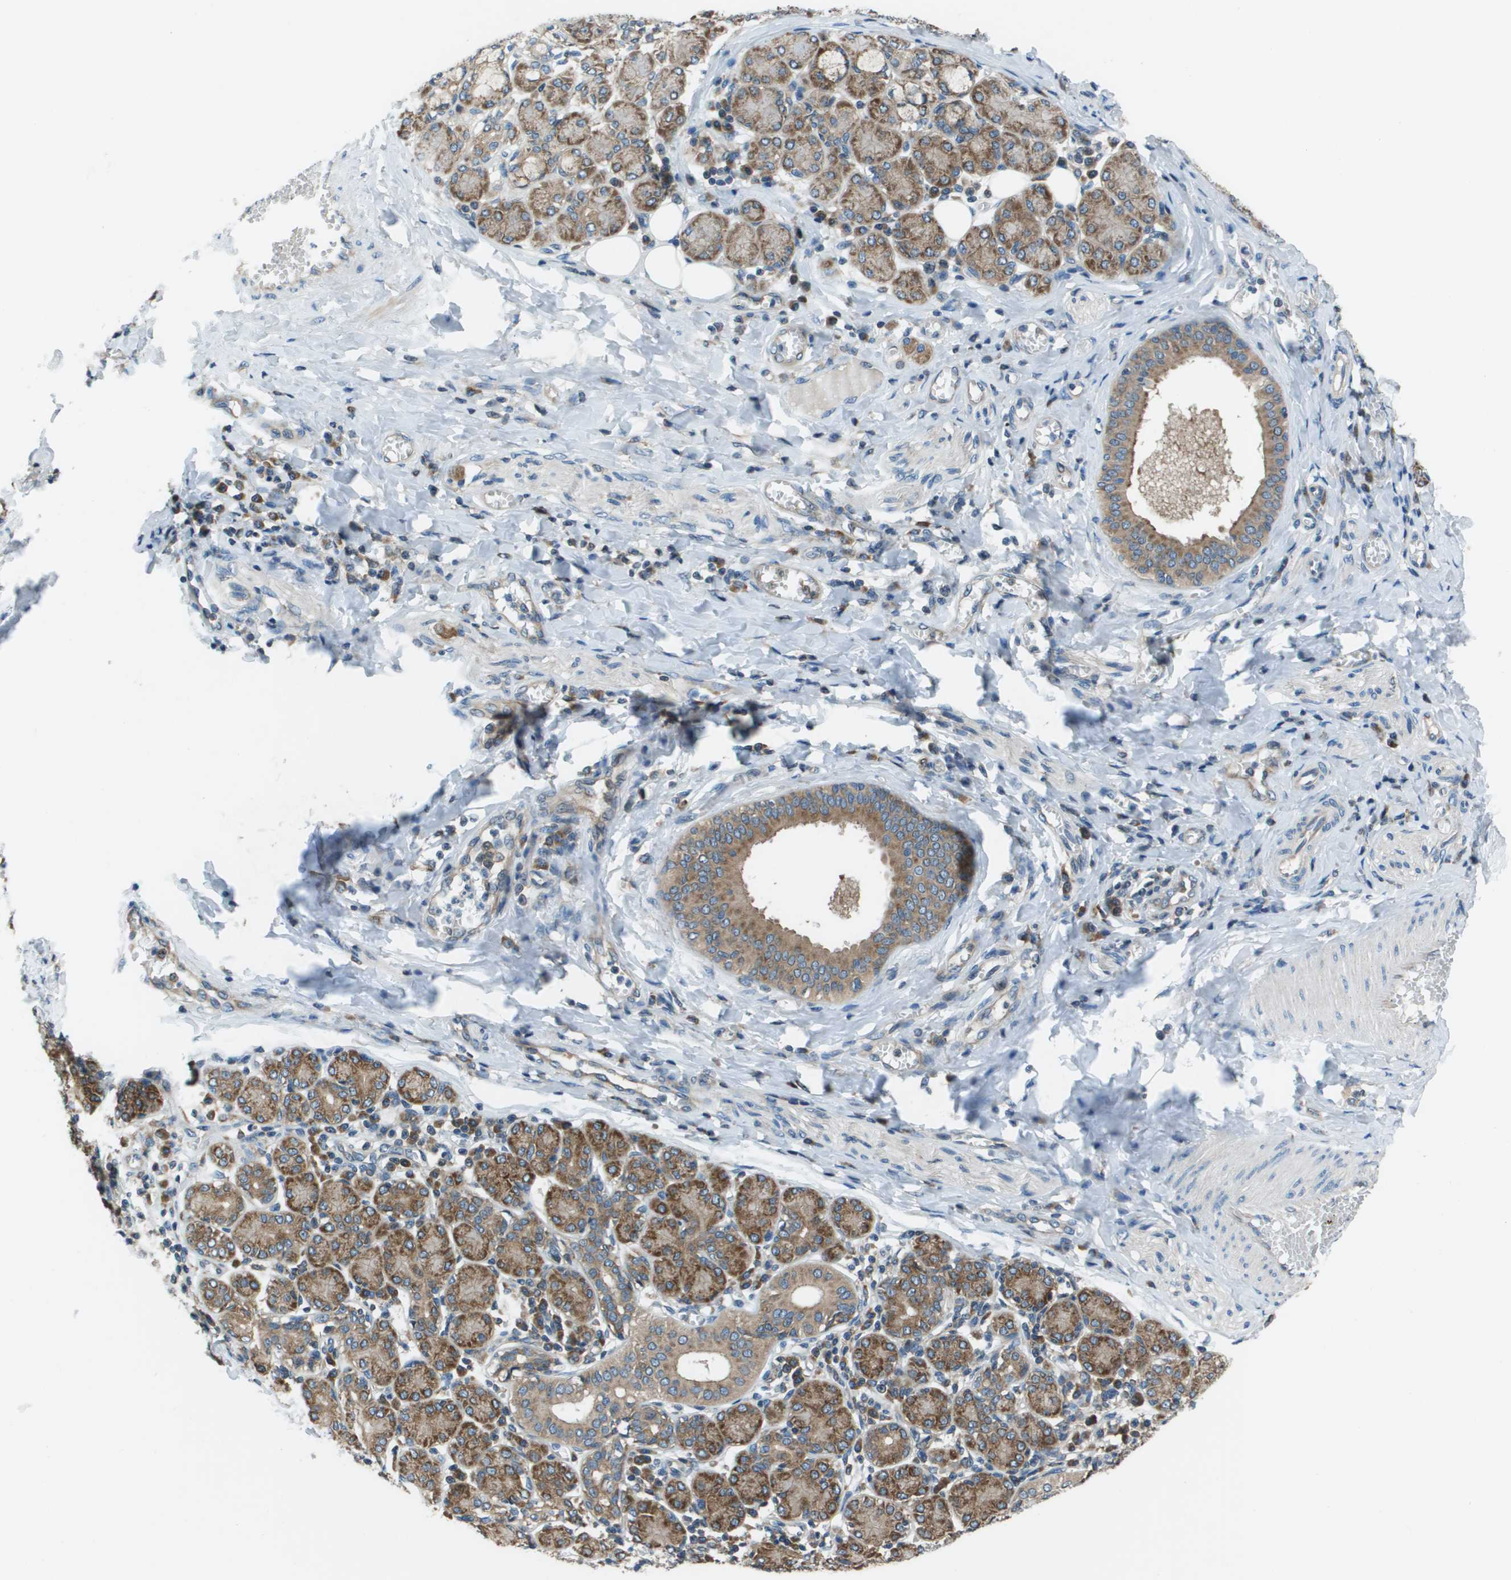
{"staining": {"intensity": "strong", "quantity": "25%-75%", "location": "cytoplasmic/membranous"}, "tissue": "salivary gland", "cell_type": "Glandular cells", "image_type": "normal", "snomed": [{"axis": "morphology", "description": "Normal tissue, NOS"}, {"axis": "morphology", "description": "Inflammation, NOS"}, {"axis": "topography", "description": "Lymph node"}, {"axis": "topography", "description": "Salivary gland"}], "caption": "Protein expression analysis of normal human salivary gland reveals strong cytoplasmic/membranous staining in about 25%-75% of glandular cells. (DAB = brown stain, brightfield microscopy at high magnification).", "gene": "ARFGAP2", "patient": {"sex": "male", "age": 3}}